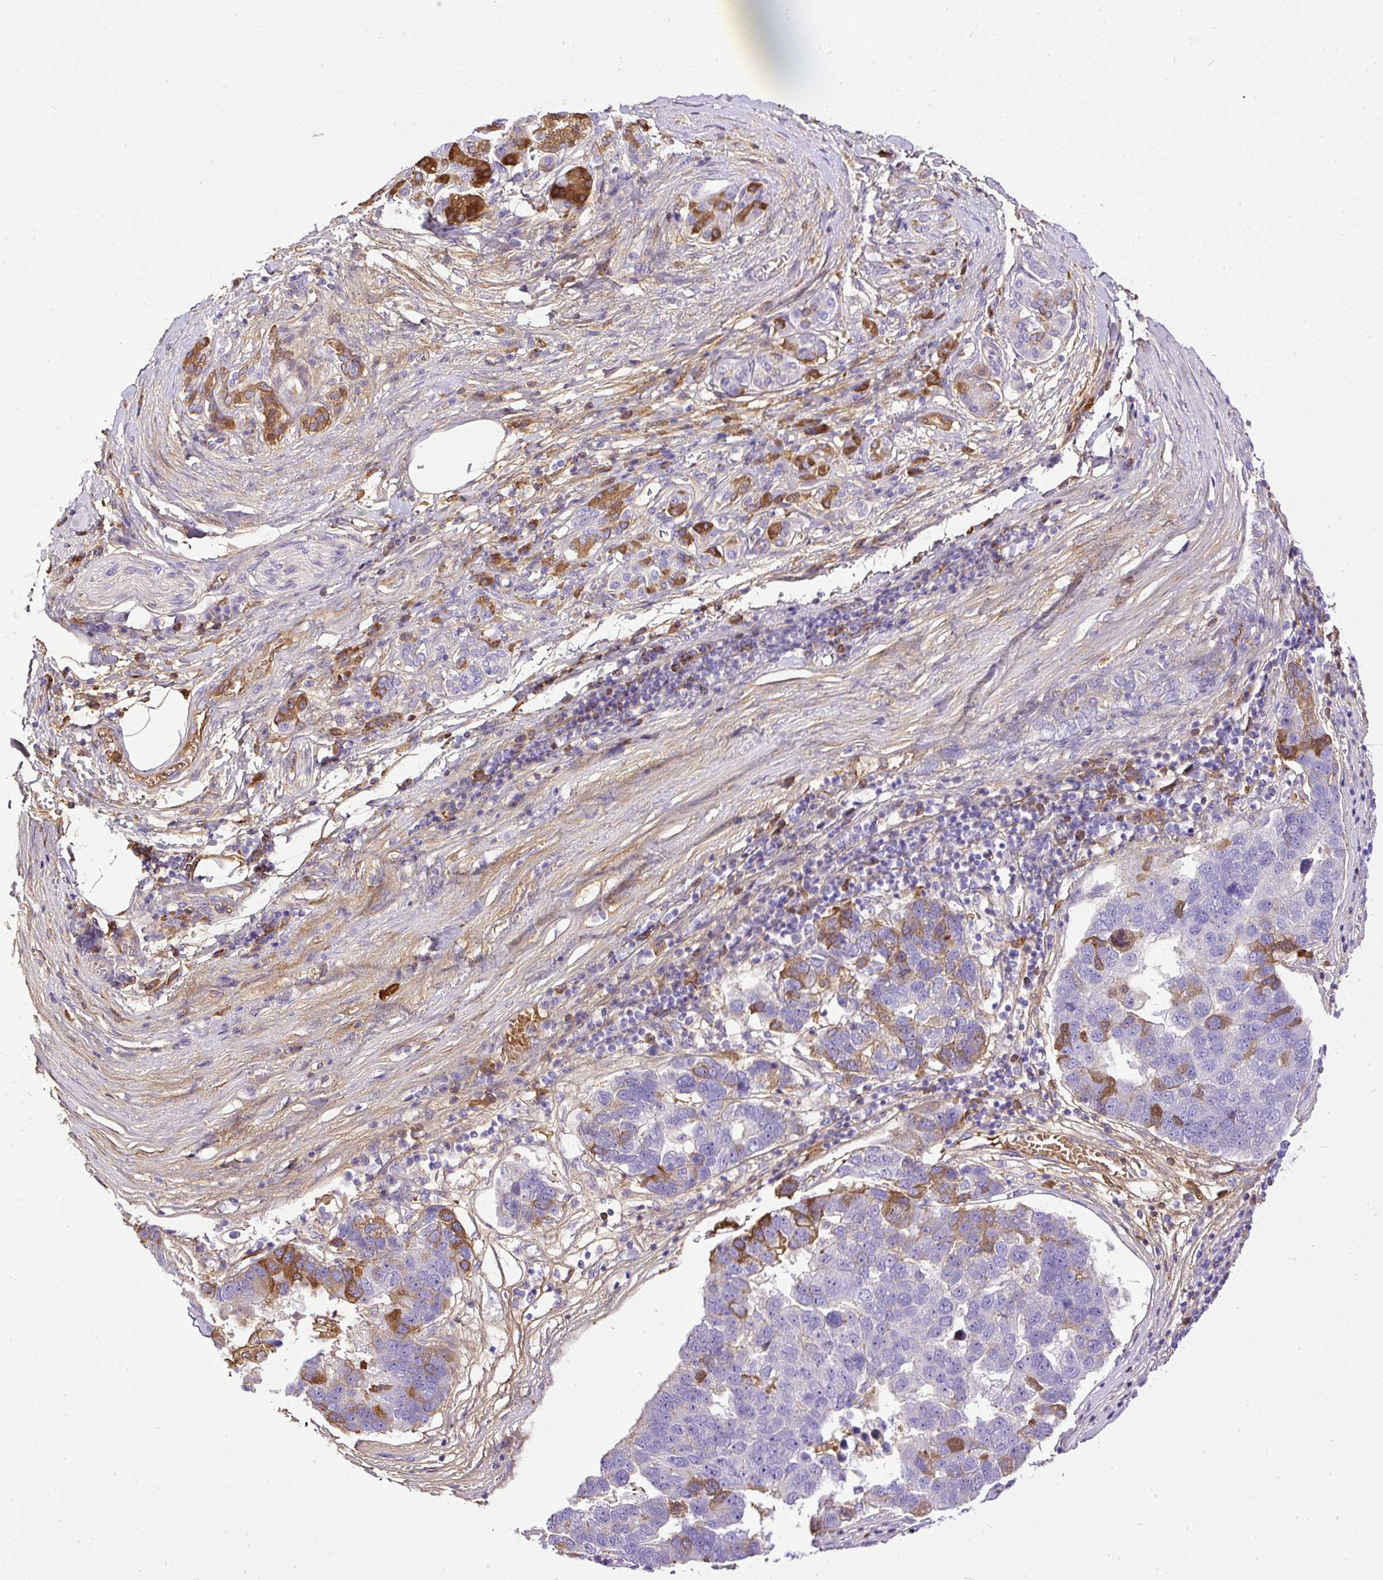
{"staining": {"intensity": "moderate", "quantity": "<25%", "location": "cytoplasmic/membranous"}, "tissue": "pancreatic cancer", "cell_type": "Tumor cells", "image_type": "cancer", "snomed": [{"axis": "morphology", "description": "Adenocarcinoma, NOS"}, {"axis": "topography", "description": "Pancreas"}], "caption": "Immunohistochemical staining of pancreatic adenocarcinoma reveals moderate cytoplasmic/membranous protein expression in about <25% of tumor cells. (brown staining indicates protein expression, while blue staining denotes nuclei).", "gene": "CLEC3B", "patient": {"sex": "female", "age": 61}}